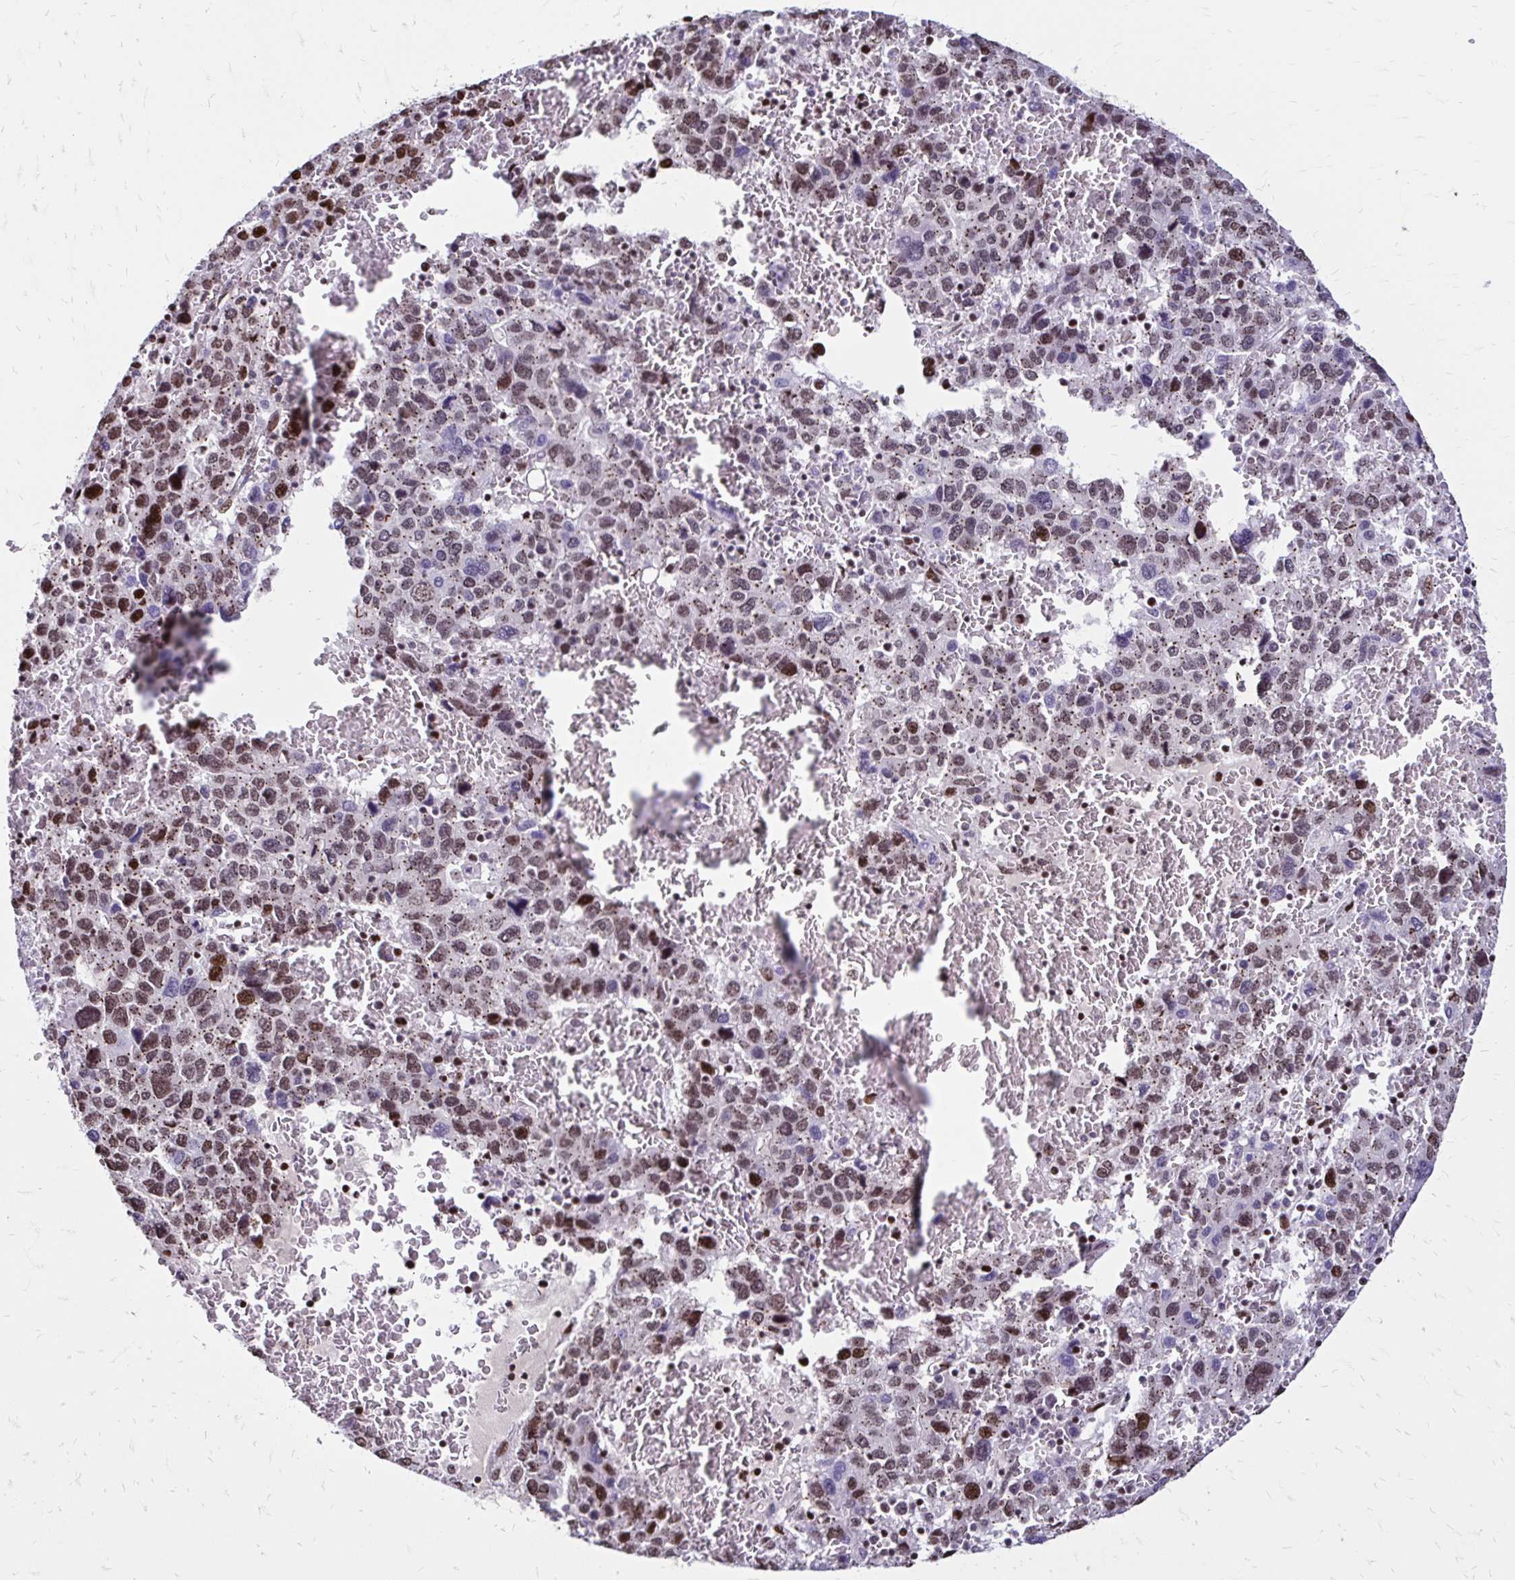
{"staining": {"intensity": "weak", "quantity": ">75%", "location": "cytoplasmic/membranous,nuclear"}, "tissue": "liver cancer", "cell_type": "Tumor cells", "image_type": "cancer", "snomed": [{"axis": "morphology", "description": "Carcinoma, Hepatocellular, NOS"}, {"axis": "topography", "description": "Liver"}], "caption": "A high-resolution micrograph shows immunohistochemistry staining of hepatocellular carcinoma (liver), which exhibits weak cytoplasmic/membranous and nuclear positivity in about >75% of tumor cells.", "gene": "TOB1", "patient": {"sex": "male", "age": 69}}